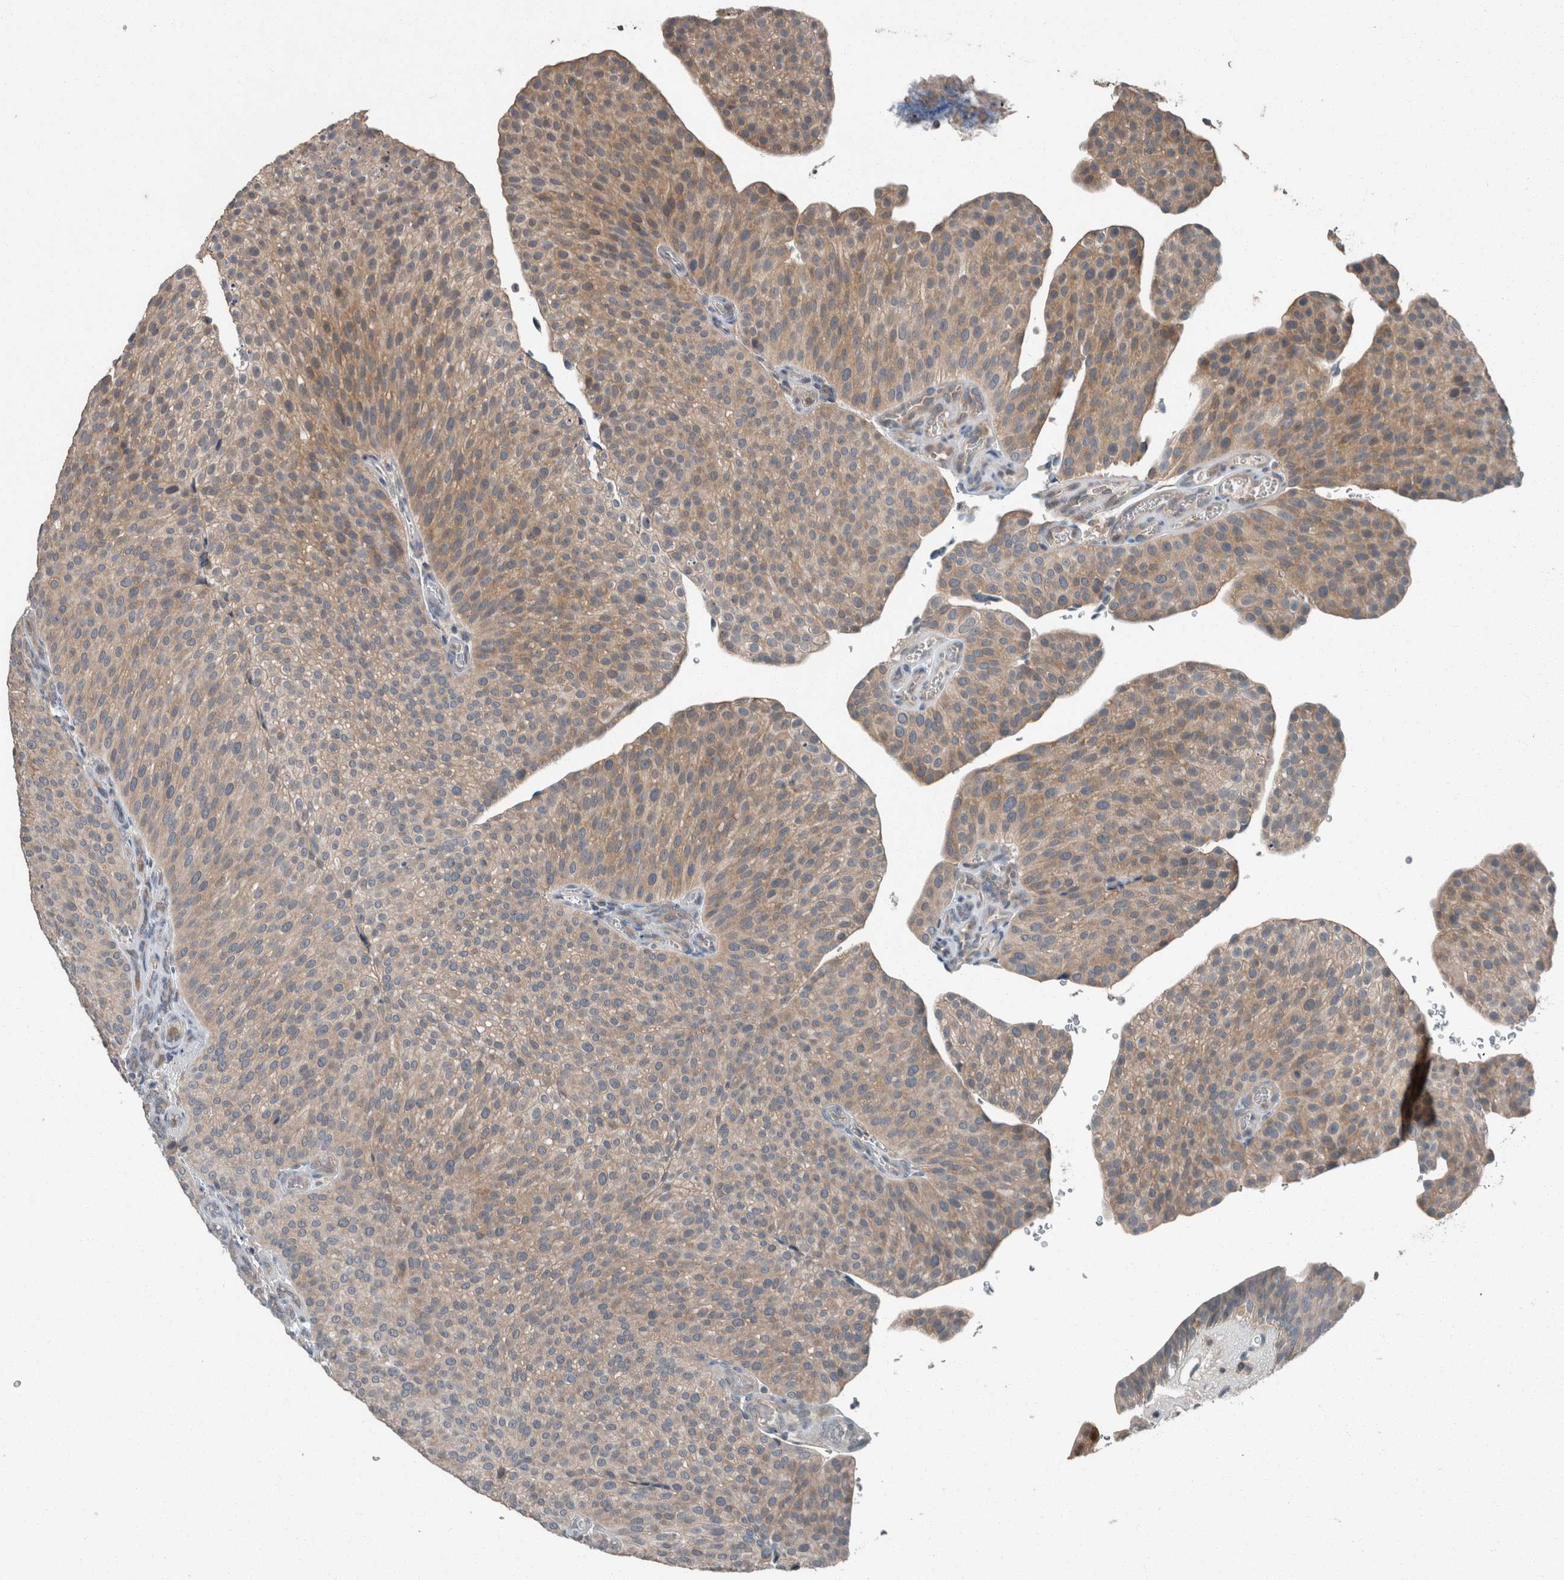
{"staining": {"intensity": "weak", "quantity": "25%-75%", "location": "cytoplasmic/membranous"}, "tissue": "urothelial cancer", "cell_type": "Tumor cells", "image_type": "cancer", "snomed": [{"axis": "morphology", "description": "Normal tissue, NOS"}, {"axis": "morphology", "description": "Urothelial carcinoma, Low grade"}, {"axis": "topography", "description": "Smooth muscle"}, {"axis": "topography", "description": "Urinary bladder"}], "caption": "High-magnification brightfield microscopy of urothelial carcinoma (low-grade) stained with DAB (brown) and counterstained with hematoxylin (blue). tumor cells exhibit weak cytoplasmic/membranous expression is present in approximately25%-75% of cells.", "gene": "KNTC1", "patient": {"sex": "male", "age": 60}}